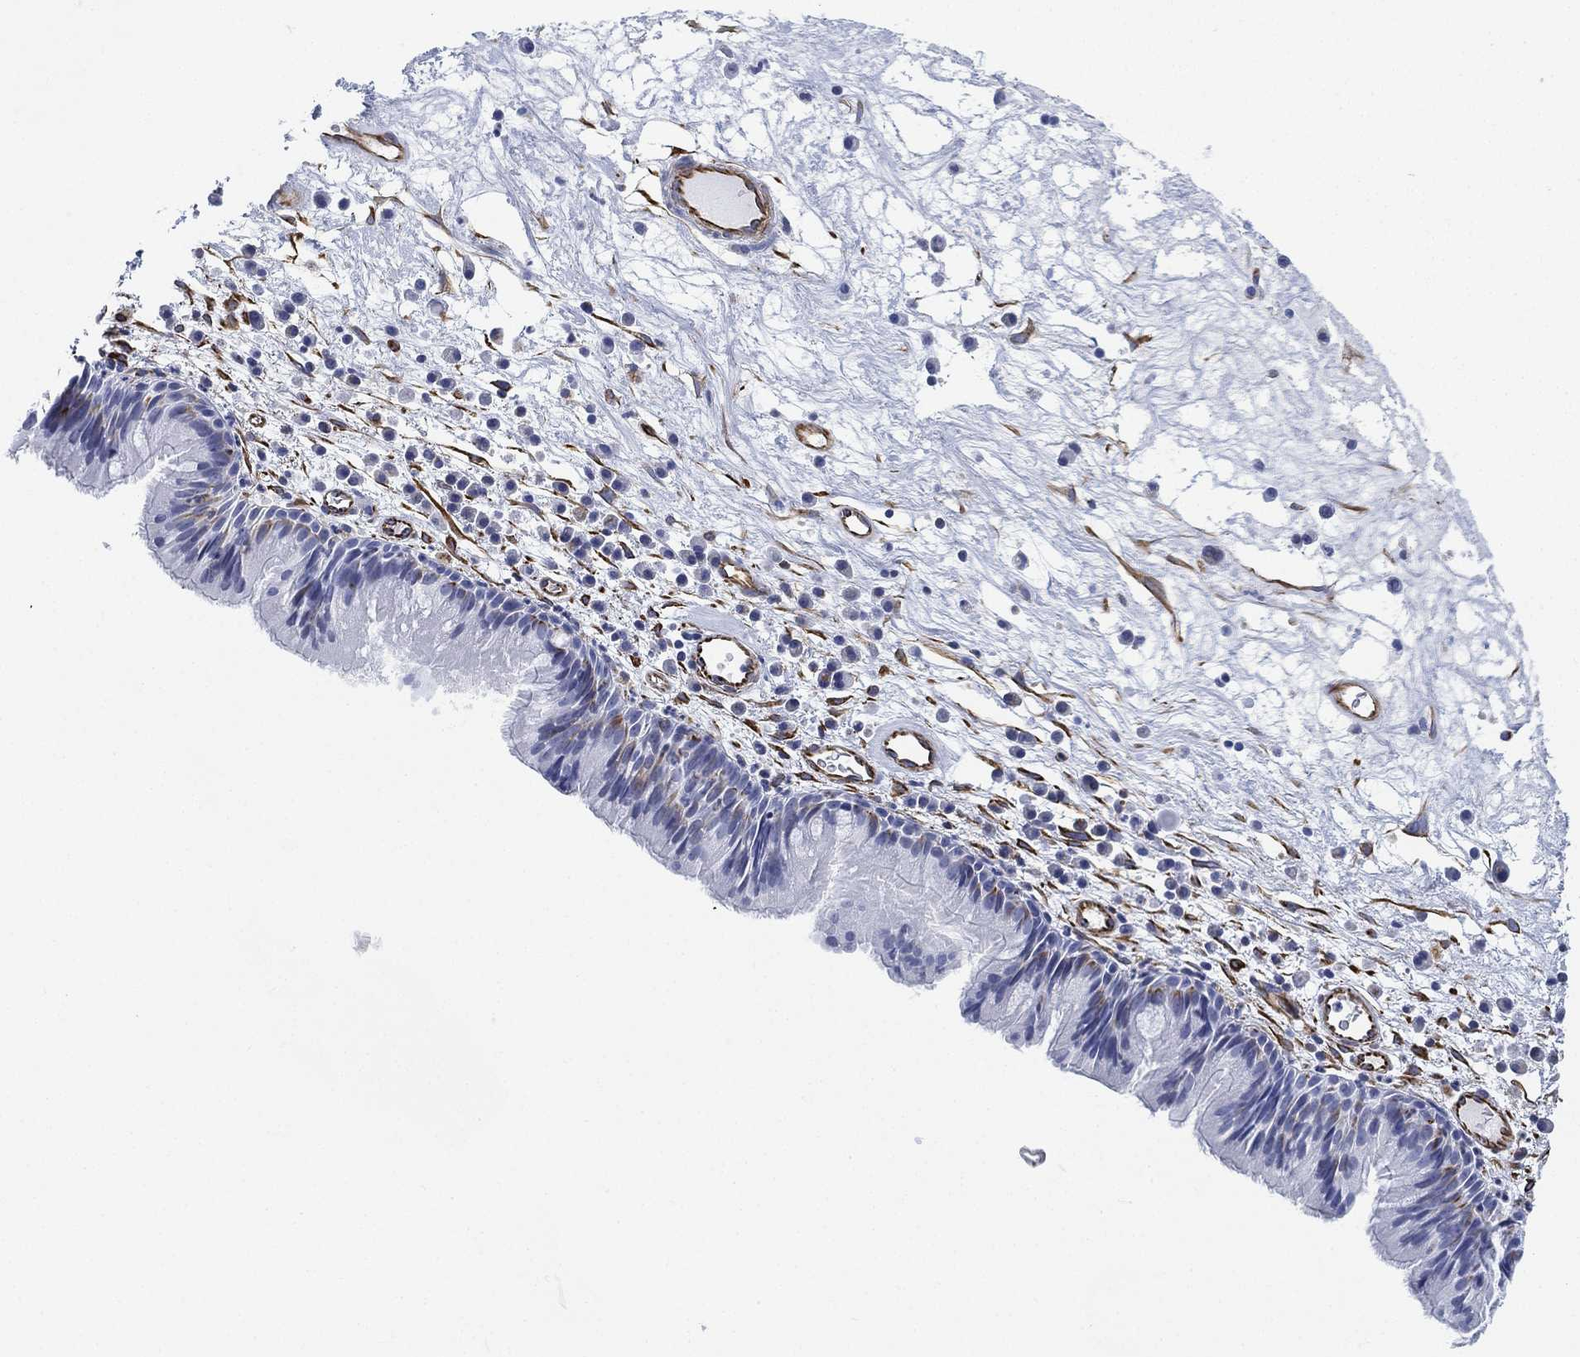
{"staining": {"intensity": "weak", "quantity": "<25%", "location": "cytoplasmic/membranous"}, "tissue": "nasopharynx", "cell_type": "Respiratory epithelial cells", "image_type": "normal", "snomed": [{"axis": "morphology", "description": "Normal tissue, NOS"}, {"axis": "topography", "description": "Nasopharynx"}], "caption": "IHC image of unremarkable nasopharynx stained for a protein (brown), which demonstrates no staining in respiratory epithelial cells. (DAB immunohistochemistry, high magnification).", "gene": "PSKH2", "patient": {"sex": "male", "age": 69}}